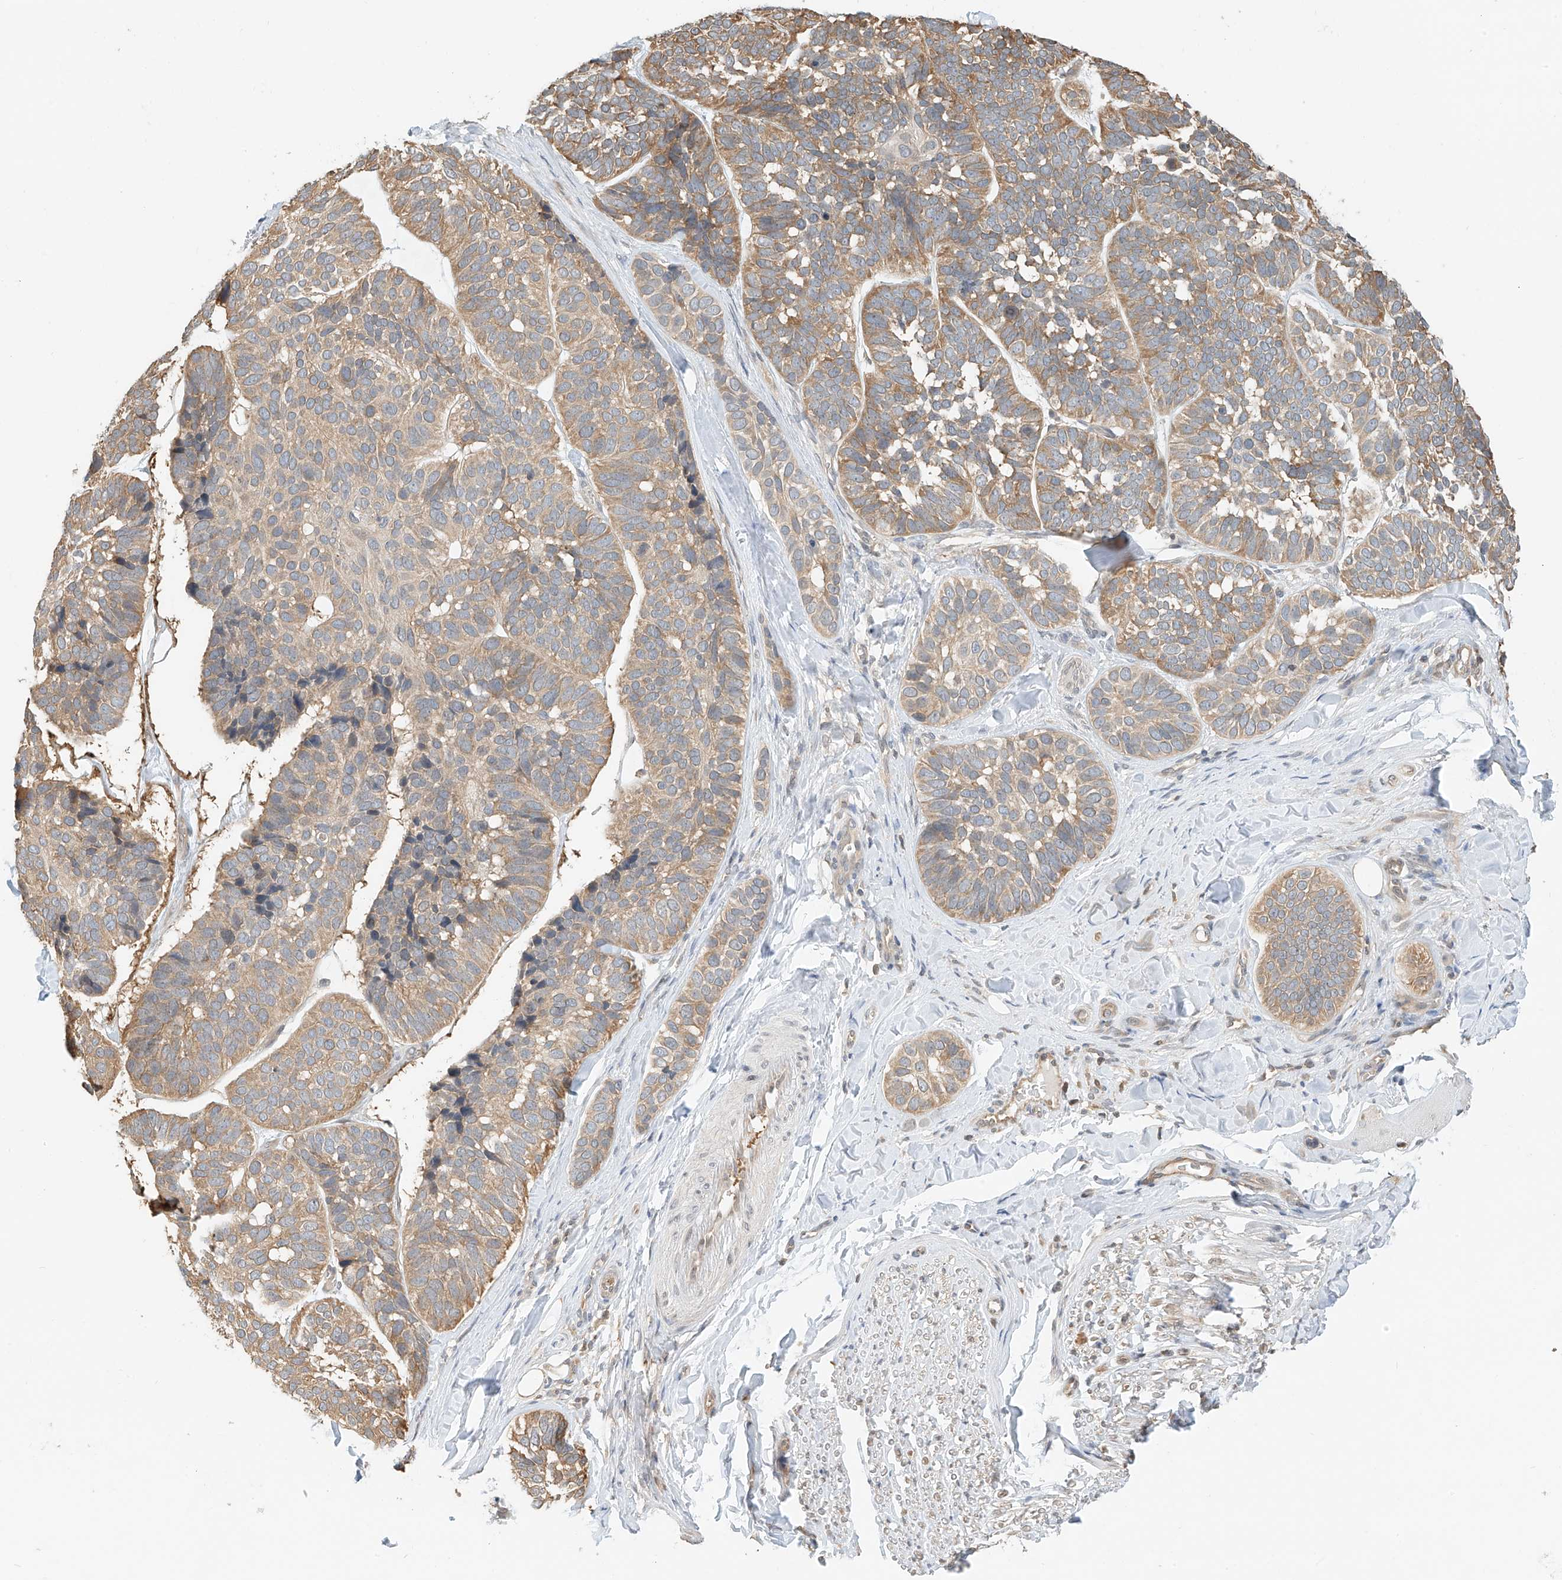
{"staining": {"intensity": "moderate", "quantity": ">75%", "location": "cytoplasmic/membranous"}, "tissue": "skin cancer", "cell_type": "Tumor cells", "image_type": "cancer", "snomed": [{"axis": "morphology", "description": "Basal cell carcinoma"}, {"axis": "topography", "description": "Skin"}], "caption": "IHC photomicrograph of neoplastic tissue: human skin cancer stained using immunohistochemistry demonstrates medium levels of moderate protein expression localized specifically in the cytoplasmic/membranous of tumor cells, appearing as a cytoplasmic/membranous brown color.", "gene": "PPA2", "patient": {"sex": "male", "age": 62}}